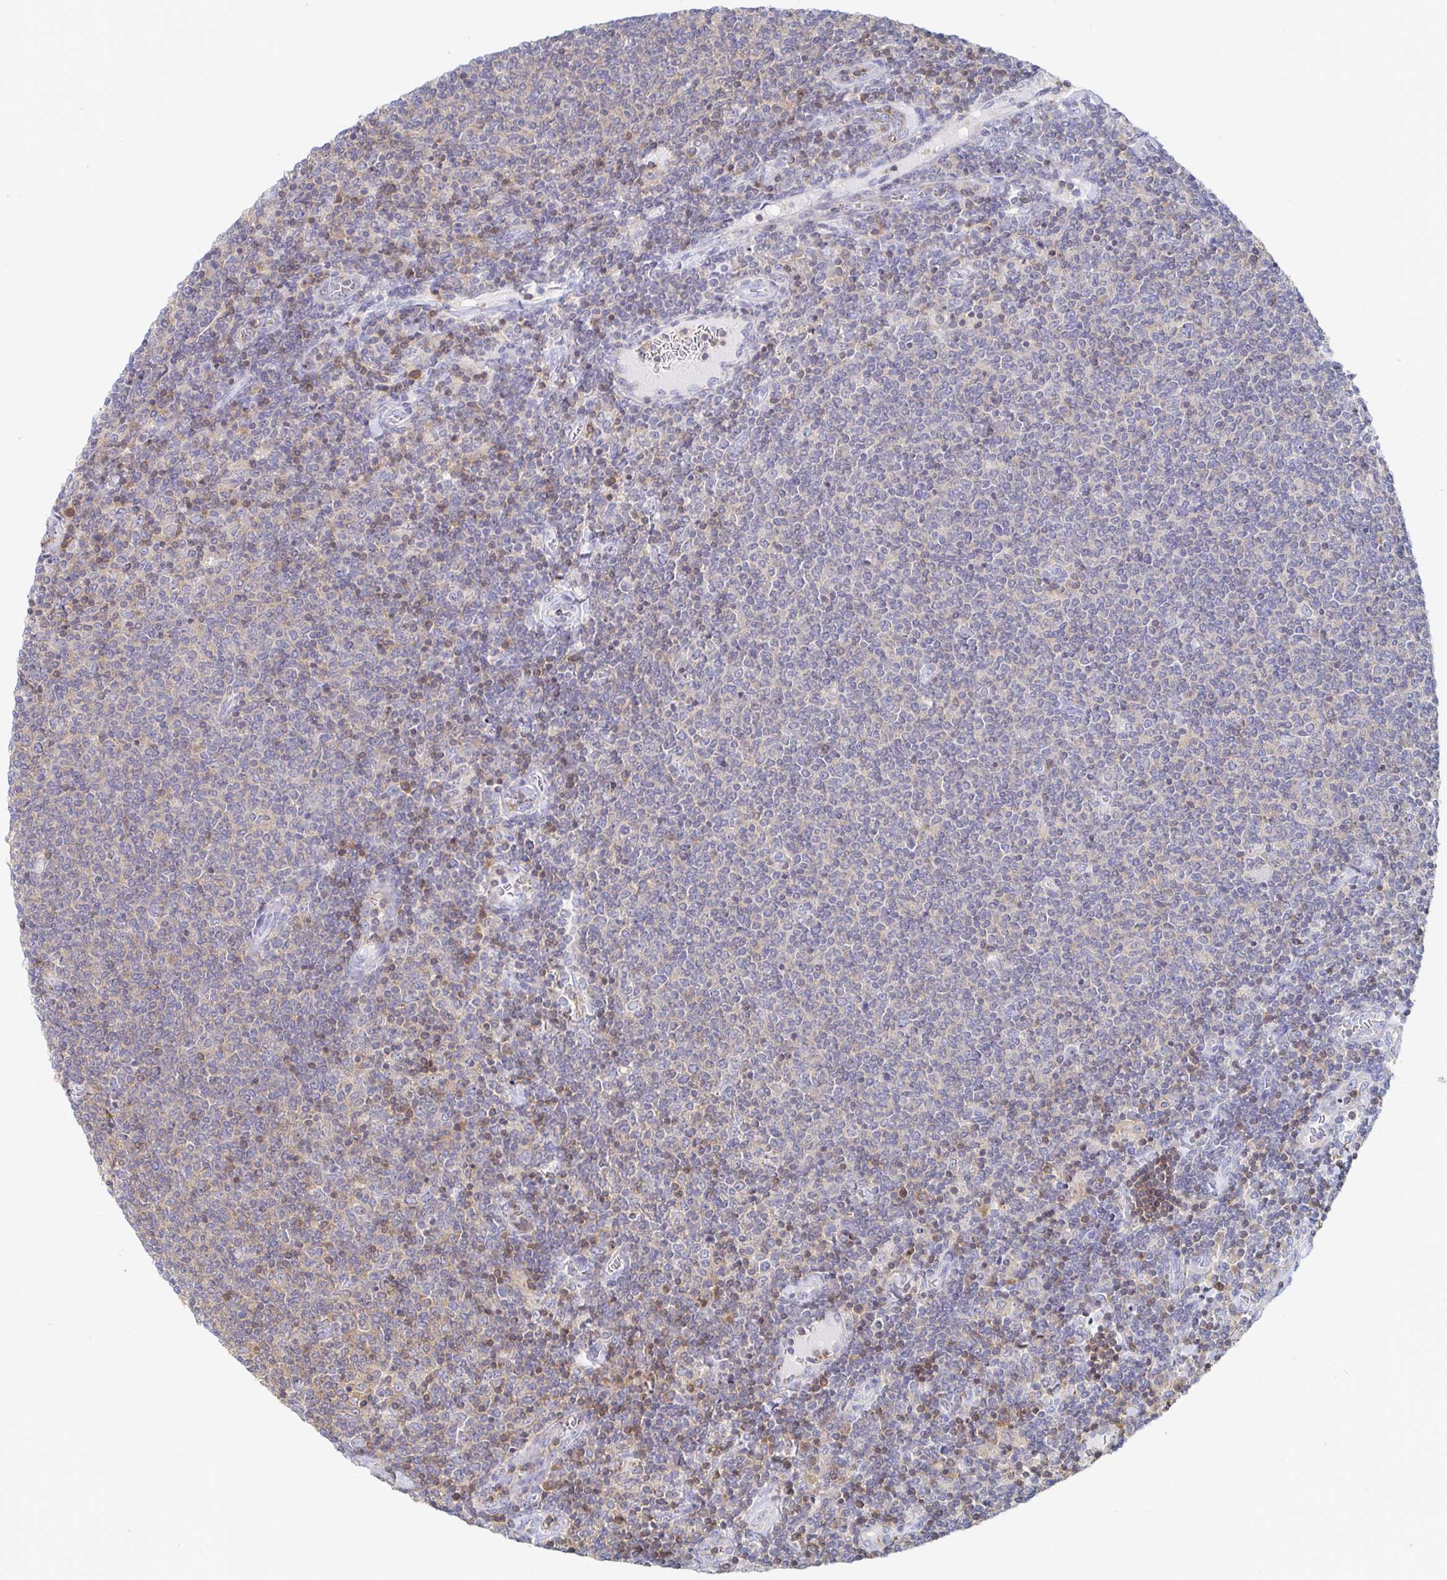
{"staining": {"intensity": "negative", "quantity": "none", "location": "none"}, "tissue": "lymphoma", "cell_type": "Tumor cells", "image_type": "cancer", "snomed": [{"axis": "morphology", "description": "Malignant lymphoma, non-Hodgkin's type, Low grade"}, {"axis": "topography", "description": "Lymph node"}], "caption": "This is an immunohistochemistry (IHC) photomicrograph of low-grade malignant lymphoma, non-Hodgkin's type. There is no positivity in tumor cells.", "gene": "PIK3CD", "patient": {"sex": "male", "age": 52}}